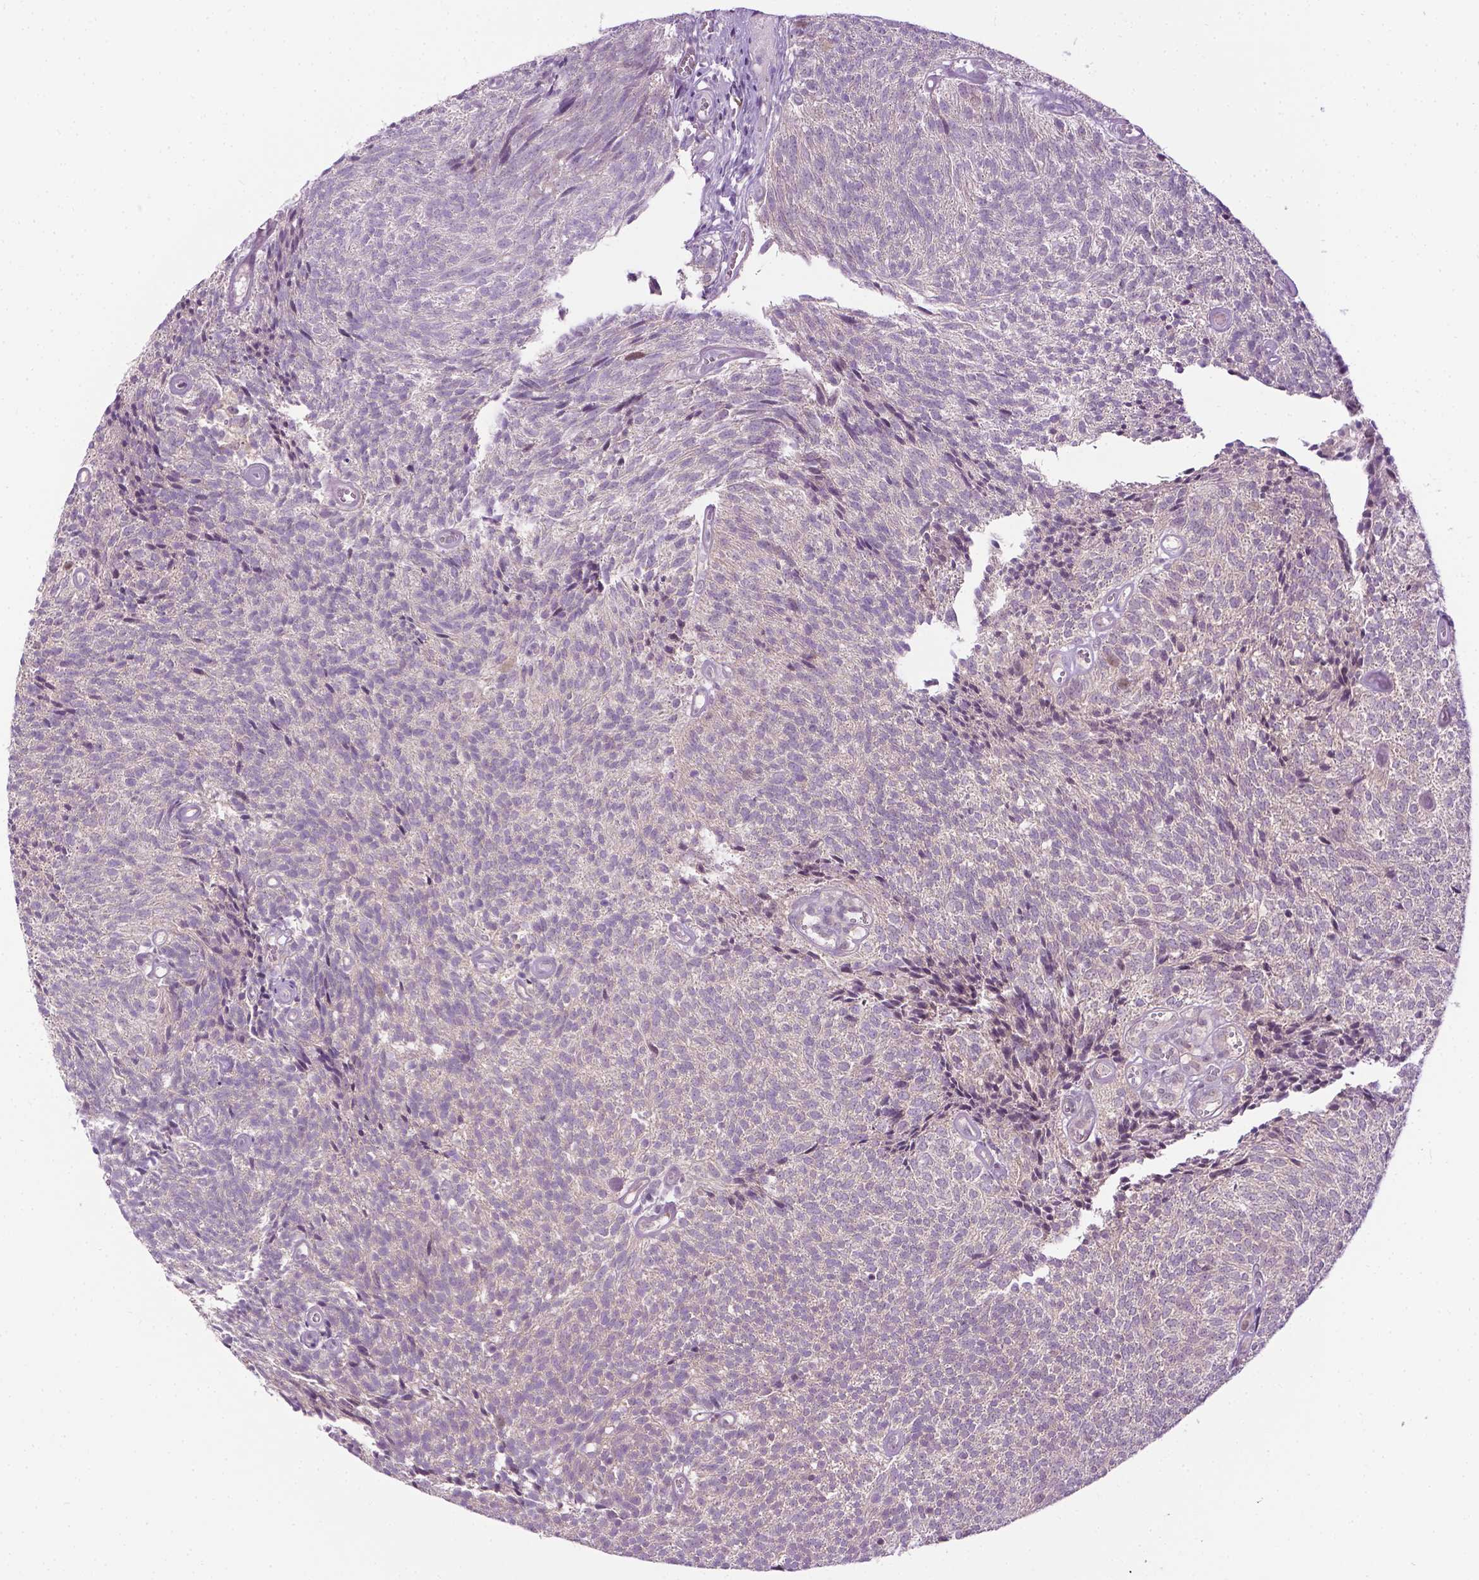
{"staining": {"intensity": "negative", "quantity": "none", "location": "none"}, "tissue": "urothelial cancer", "cell_type": "Tumor cells", "image_type": "cancer", "snomed": [{"axis": "morphology", "description": "Urothelial carcinoma, Low grade"}, {"axis": "topography", "description": "Urinary bladder"}], "caption": "The image exhibits no significant expression in tumor cells of urothelial cancer.", "gene": "DENND4A", "patient": {"sex": "male", "age": 77}}